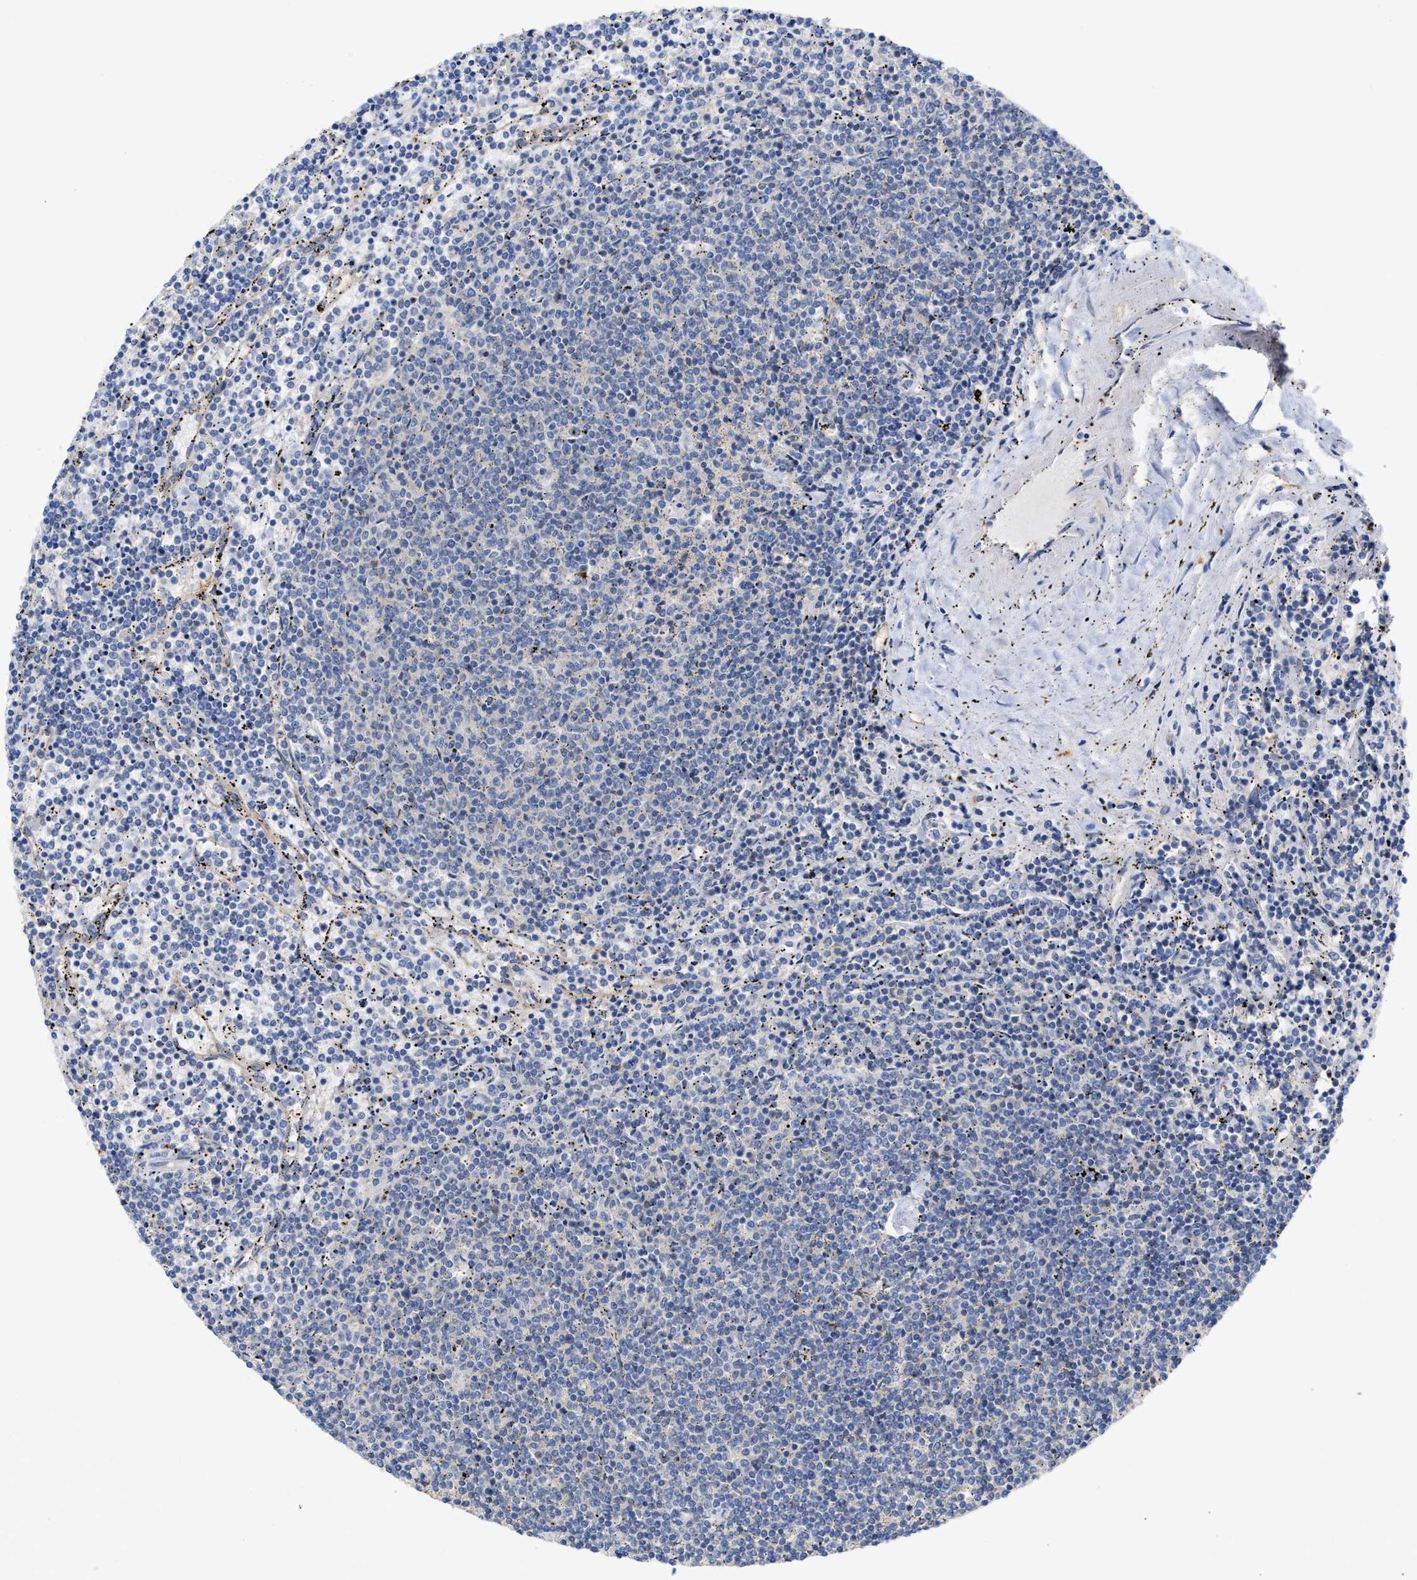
{"staining": {"intensity": "negative", "quantity": "none", "location": "none"}, "tissue": "lymphoma", "cell_type": "Tumor cells", "image_type": "cancer", "snomed": [{"axis": "morphology", "description": "Malignant lymphoma, non-Hodgkin's type, Low grade"}, {"axis": "topography", "description": "Spleen"}], "caption": "The image demonstrates no significant staining in tumor cells of lymphoma.", "gene": "BBLN", "patient": {"sex": "female", "age": 50}}